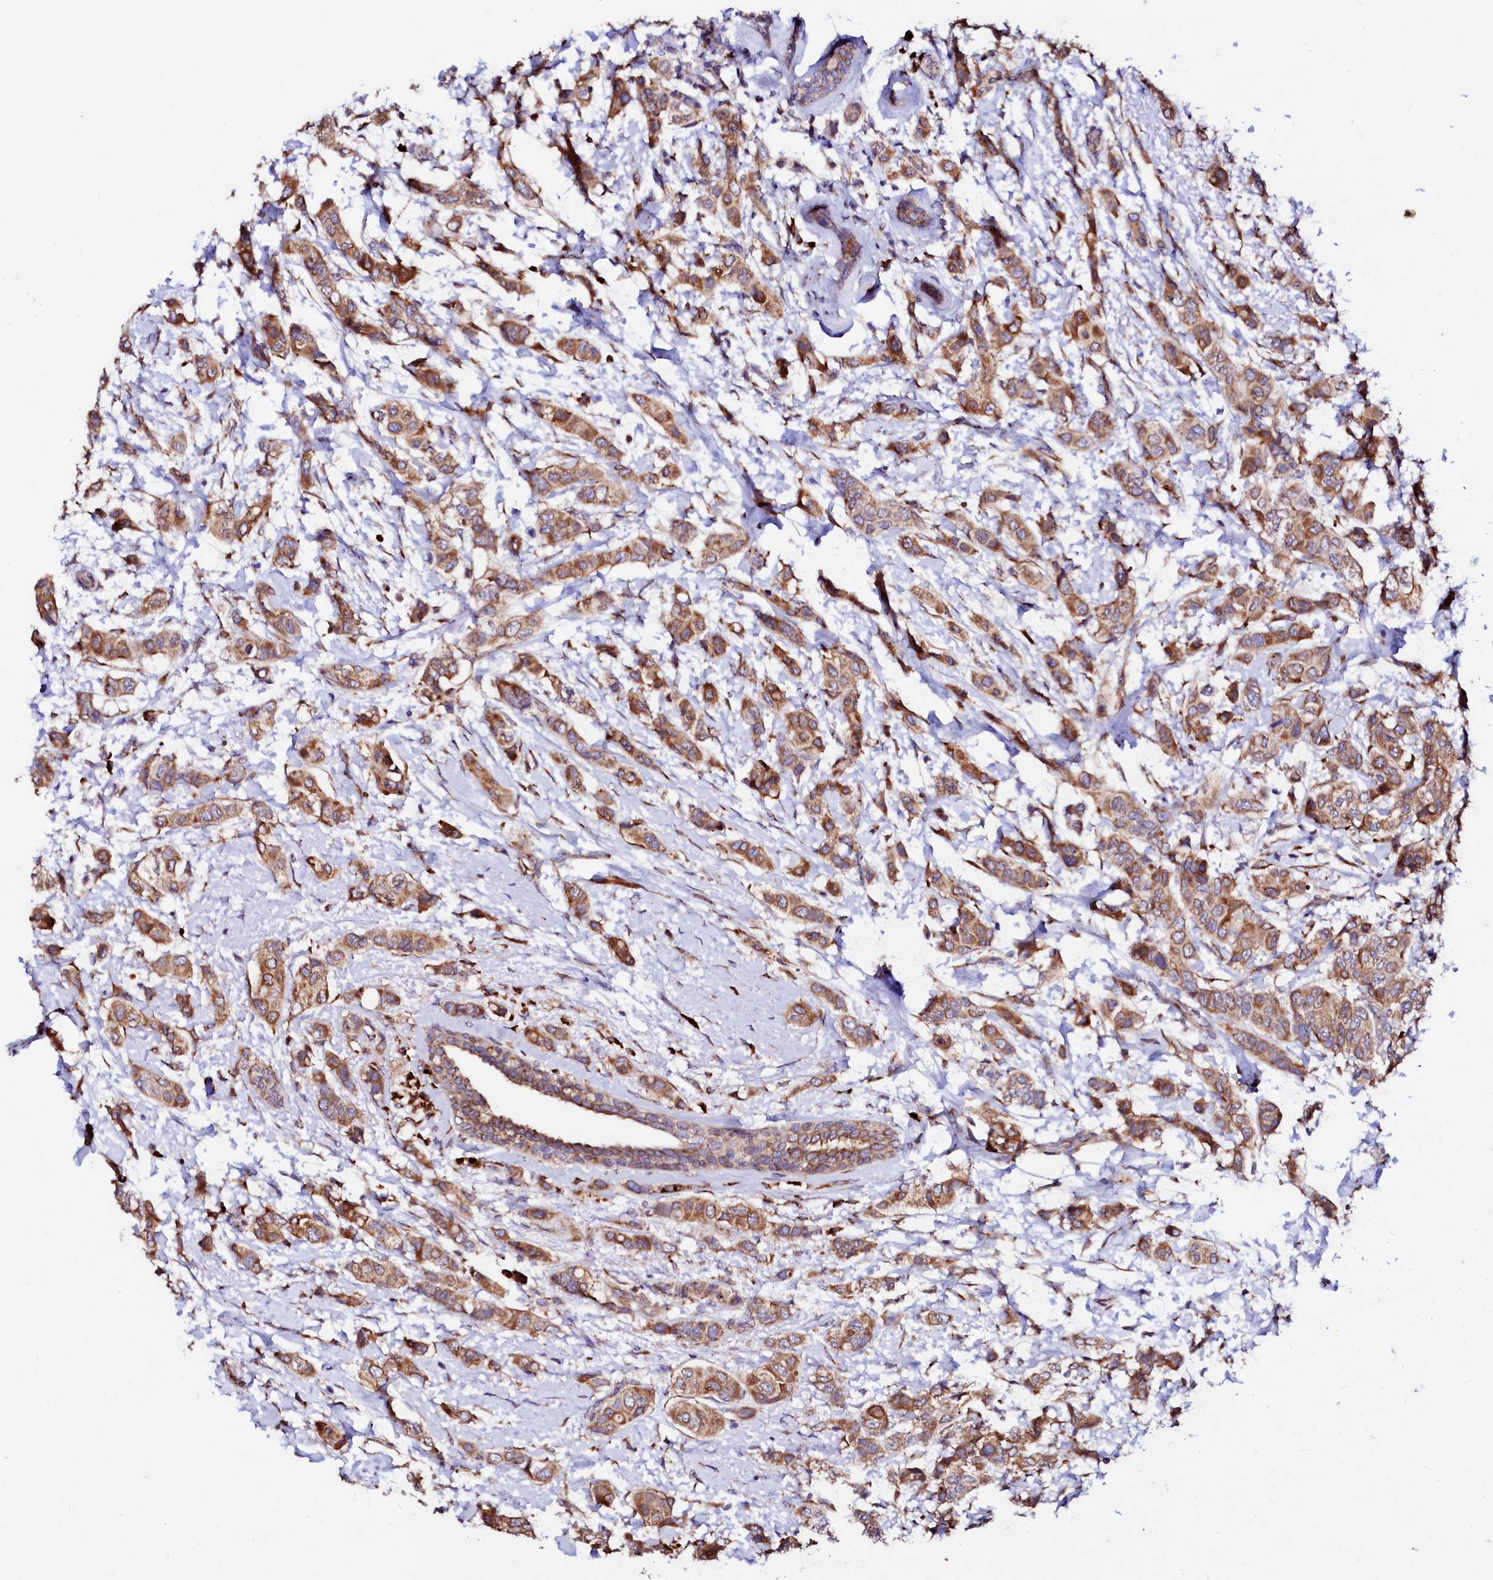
{"staining": {"intensity": "strong", "quantity": ">75%", "location": "cytoplasmic/membranous"}, "tissue": "breast cancer", "cell_type": "Tumor cells", "image_type": "cancer", "snomed": [{"axis": "morphology", "description": "Lobular carcinoma"}, {"axis": "topography", "description": "Breast"}], "caption": "Immunohistochemistry (IHC) of lobular carcinoma (breast) shows high levels of strong cytoplasmic/membranous expression in approximately >75% of tumor cells. Using DAB (3,3'-diaminobenzidine) (brown) and hematoxylin (blue) stains, captured at high magnification using brightfield microscopy.", "gene": "LMAN1", "patient": {"sex": "female", "age": 51}}